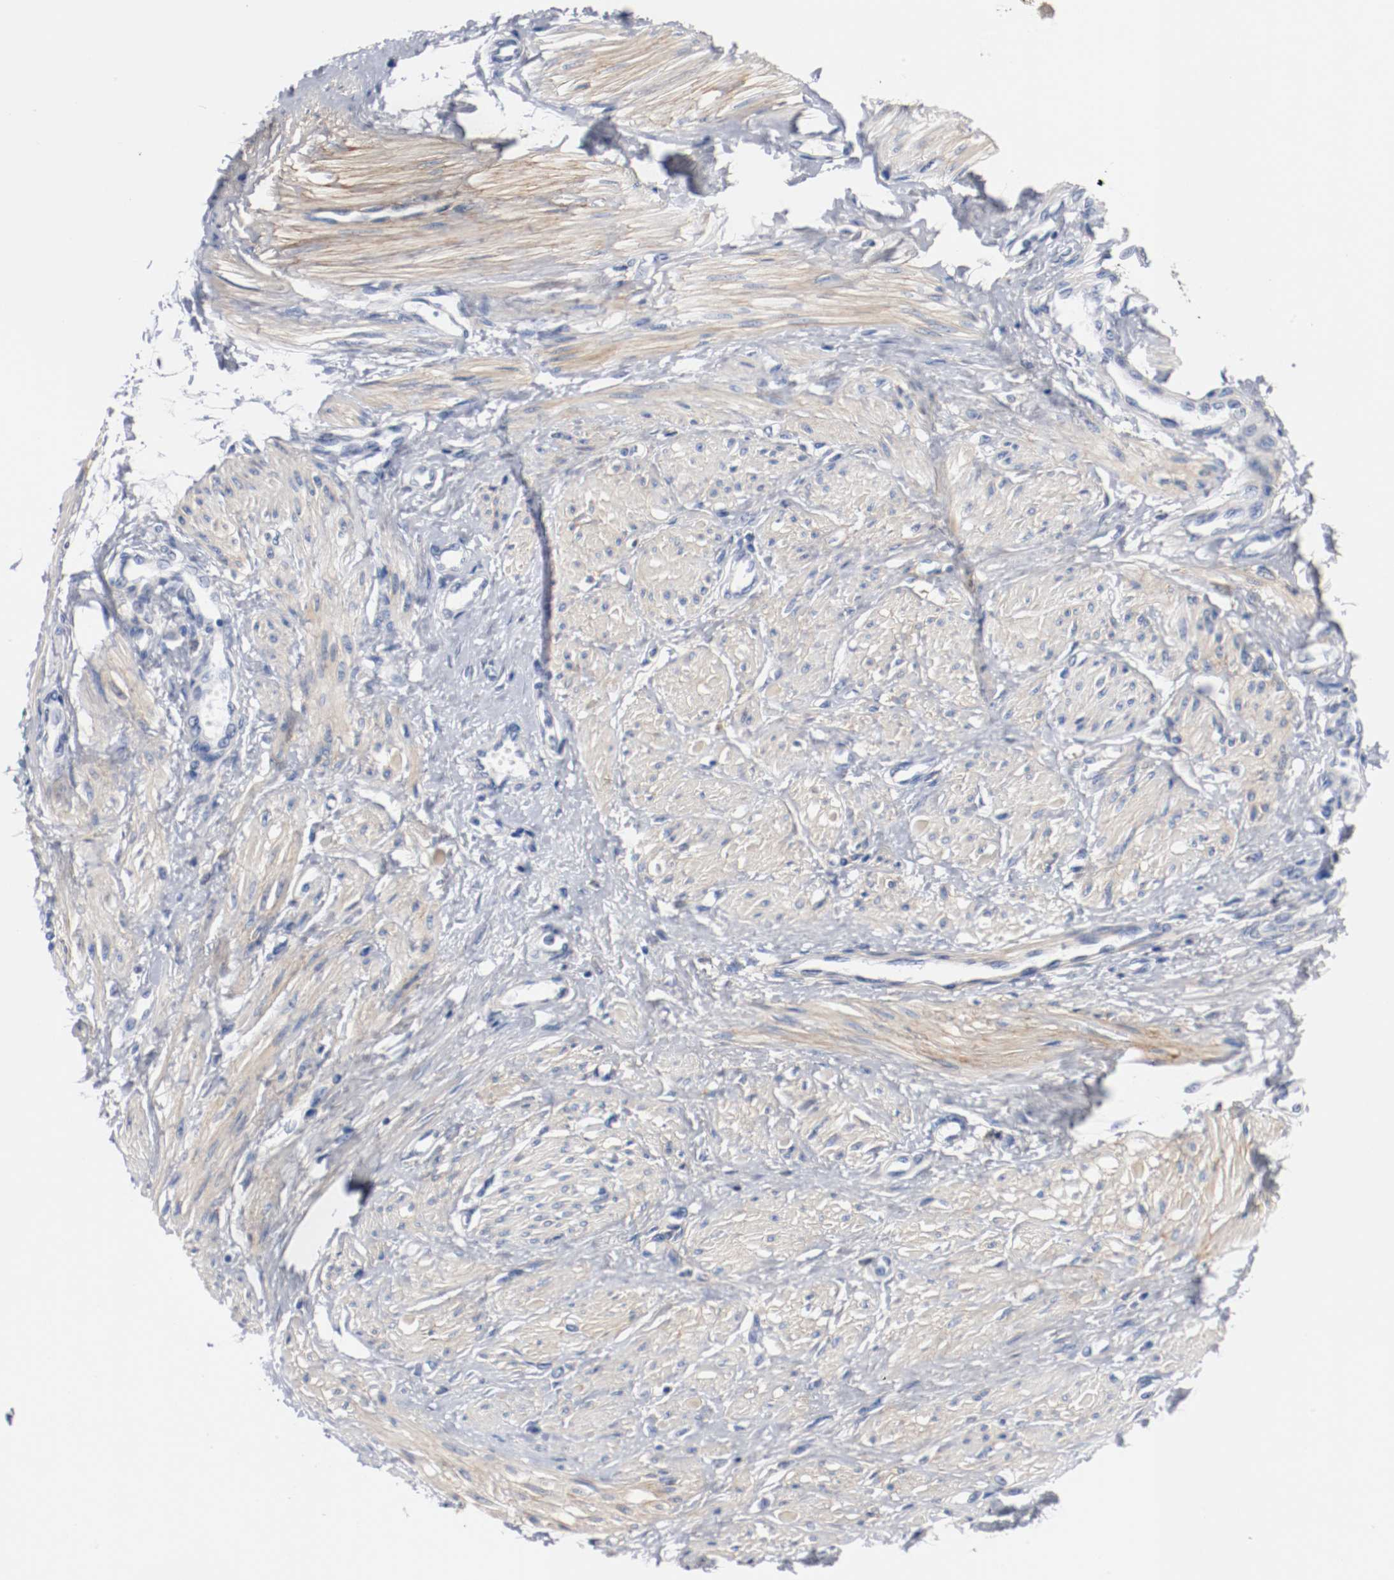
{"staining": {"intensity": "moderate", "quantity": "<25%", "location": "cytoplasmic/membranous"}, "tissue": "smooth muscle", "cell_type": "Smooth muscle cells", "image_type": "normal", "snomed": [{"axis": "morphology", "description": "Normal tissue, NOS"}, {"axis": "topography", "description": "Smooth muscle"}, {"axis": "topography", "description": "Uterus"}], "caption": "Immunohistochemistry (IHC) (DAB) staining of normal human smooth muscle exhibits moderate cytoplasmic/membranous protein positivity in about <25% of smooth muscle cells. (IHC, brightfield microscopy, high magnification).", "gene": "TNC", "patient": {"sex": "female", "age": 39}}